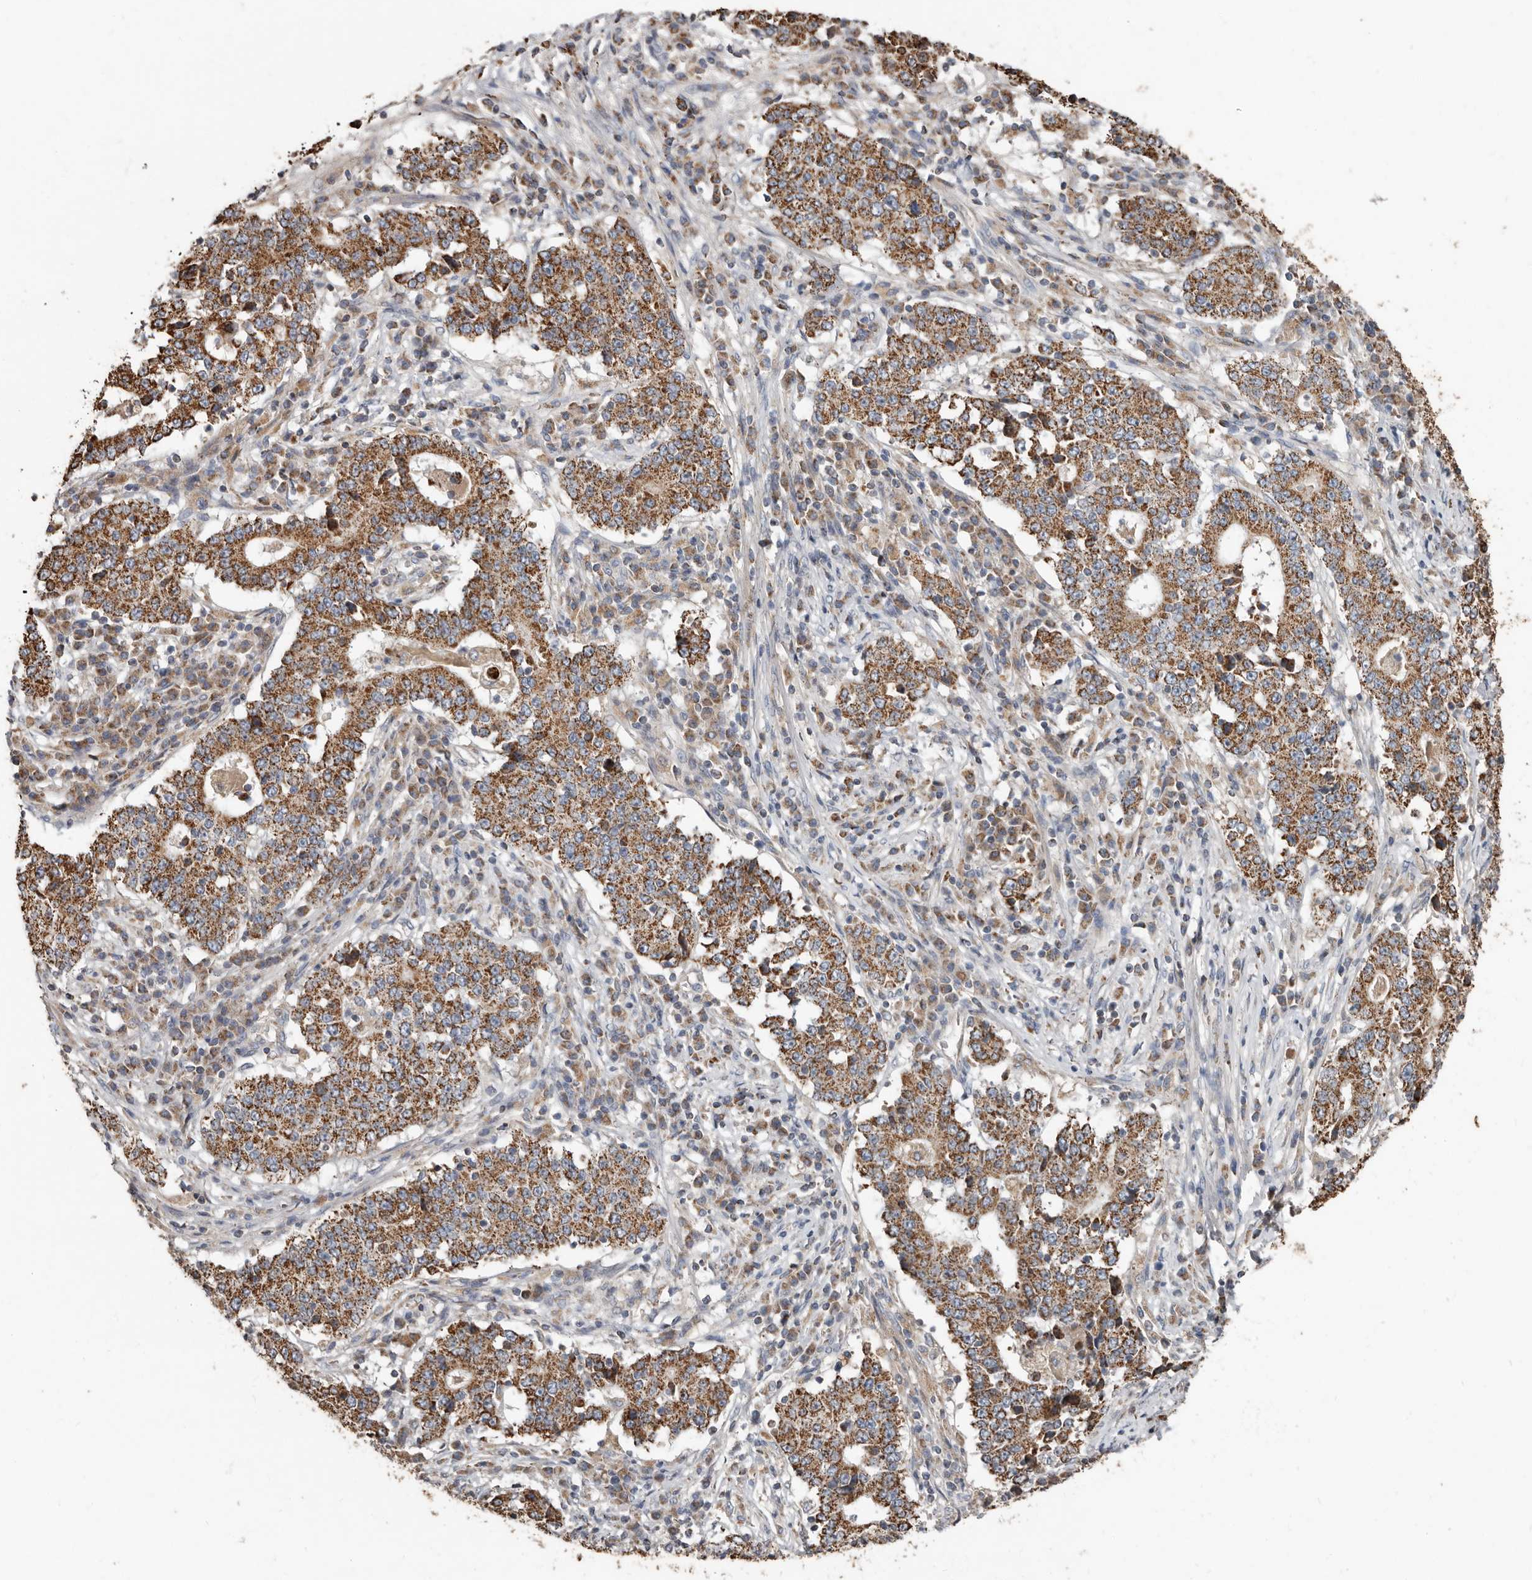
{"staining": {"intensity": "moderate", "quantity": ">75%", "location": "cytoplasmic/membranous"}, "tissue": "stomach cancer", "cell_type": "Tumor cells", "image_type": "cancer", "snomed": [{"axis": "morphology", "description": "Adenocarcinoma, NOS"}, {"axis": "topography", "description": "Stomach"}], "caption": "High-power microscopy captured an immunohistochemistry (IHC) photomicrograph of adenocarcinoma (stomach), revealing moderate cytoplasmic/membranous positivity in approximately >75% of tumor cells.", "gene": "KIF26B", "patient": {"sex": "male", "age": 59}}